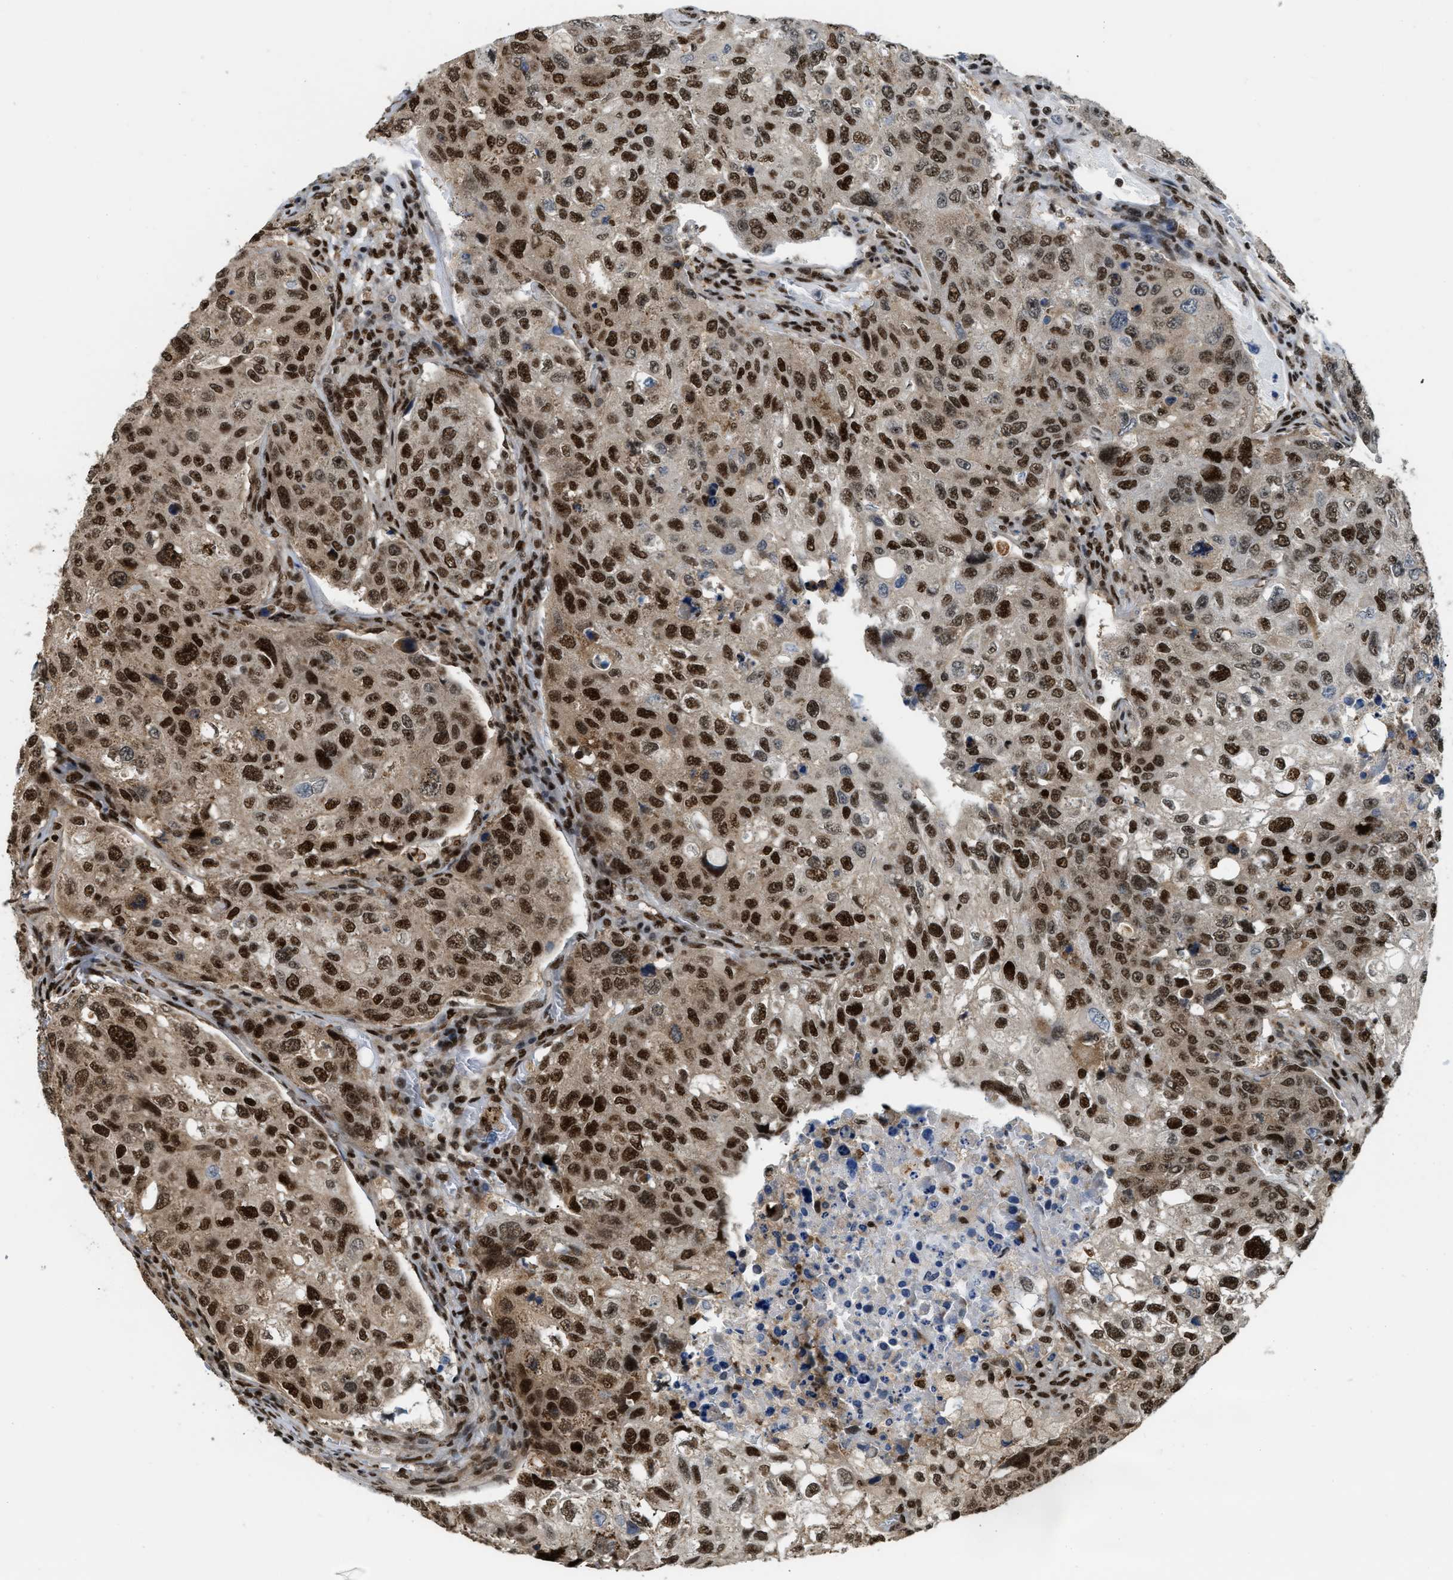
{"staining": {"intensity": "strong", "quantity": ">75%", "location": "nuclear"}, "tissue": "urothelial cancer", "cell_type": "Tumor cells", "image_type": "cancer", "snomed": [{"axis": "morphology", "description": "Urothelial carcinoma, High grade"}, {"axis": "topography", "description": "Lymph node"}, {"axis": "topography", "description": "Urinary bladder"}], "caption": "An immunohistochemistry histopathology image of tumor tissue is shown. Protein staining in brown shows strong nuclear positivity in urothelial cancer within tumor cells.", "gene": "NUMA1", "patient": {"sex": "male", "age": 51}}